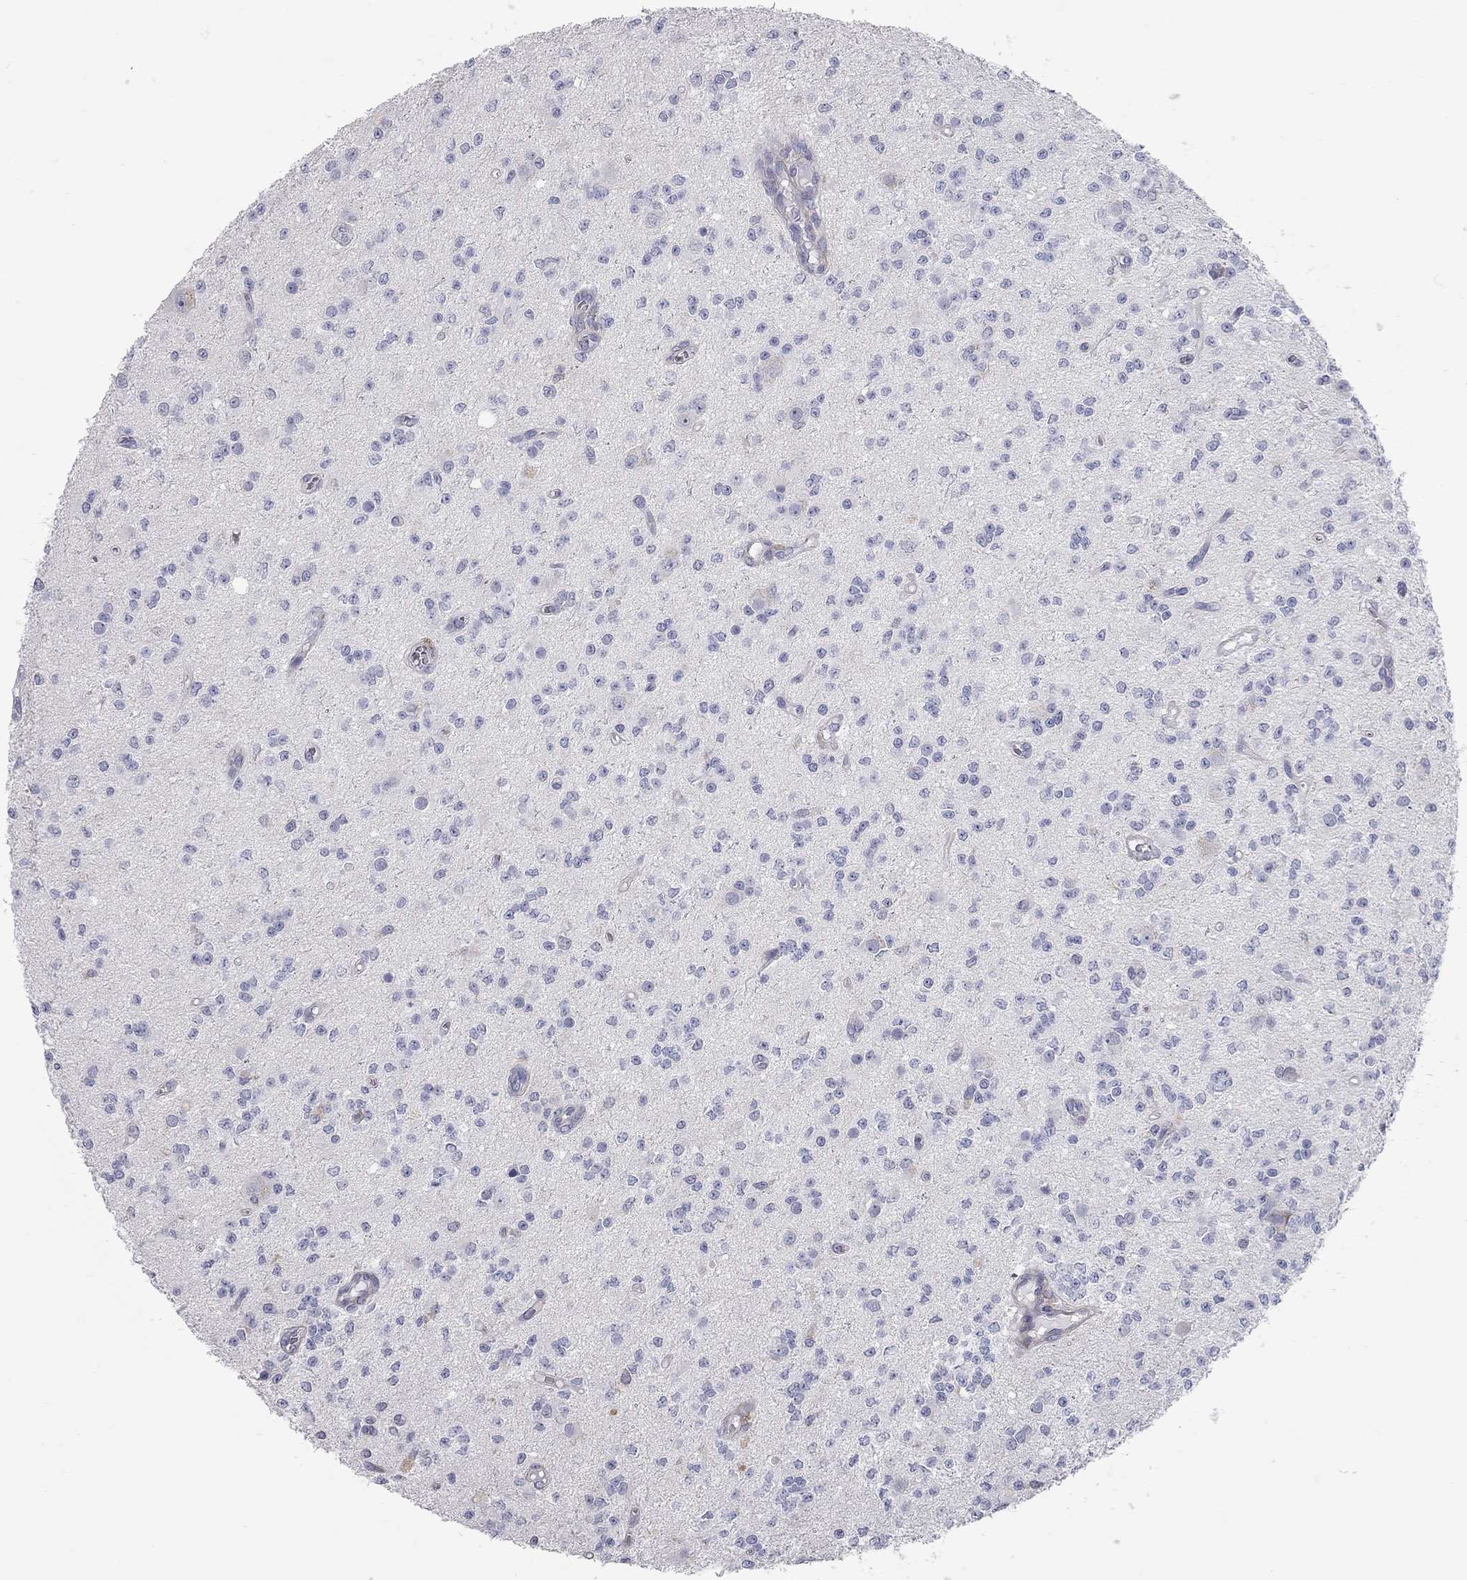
{"staining": {"intensity": "negative", "quantity": "none", "location": "none"}, "tissue": "glioma", "cell_type": "Tumor cells", "image_type": "cancer", "snomed": [{"axis": "morphology", "description": "Glioma, malignant, Low grade"}, {"axis": "topography", "description": "Brain"}], "caption": "High power microscopy image of an IHC photomicrograph of glioma, revealing no significant expression in tumor cells.", "gene": "XAGE2", "patient": {"sex": "female", "age": 45}}